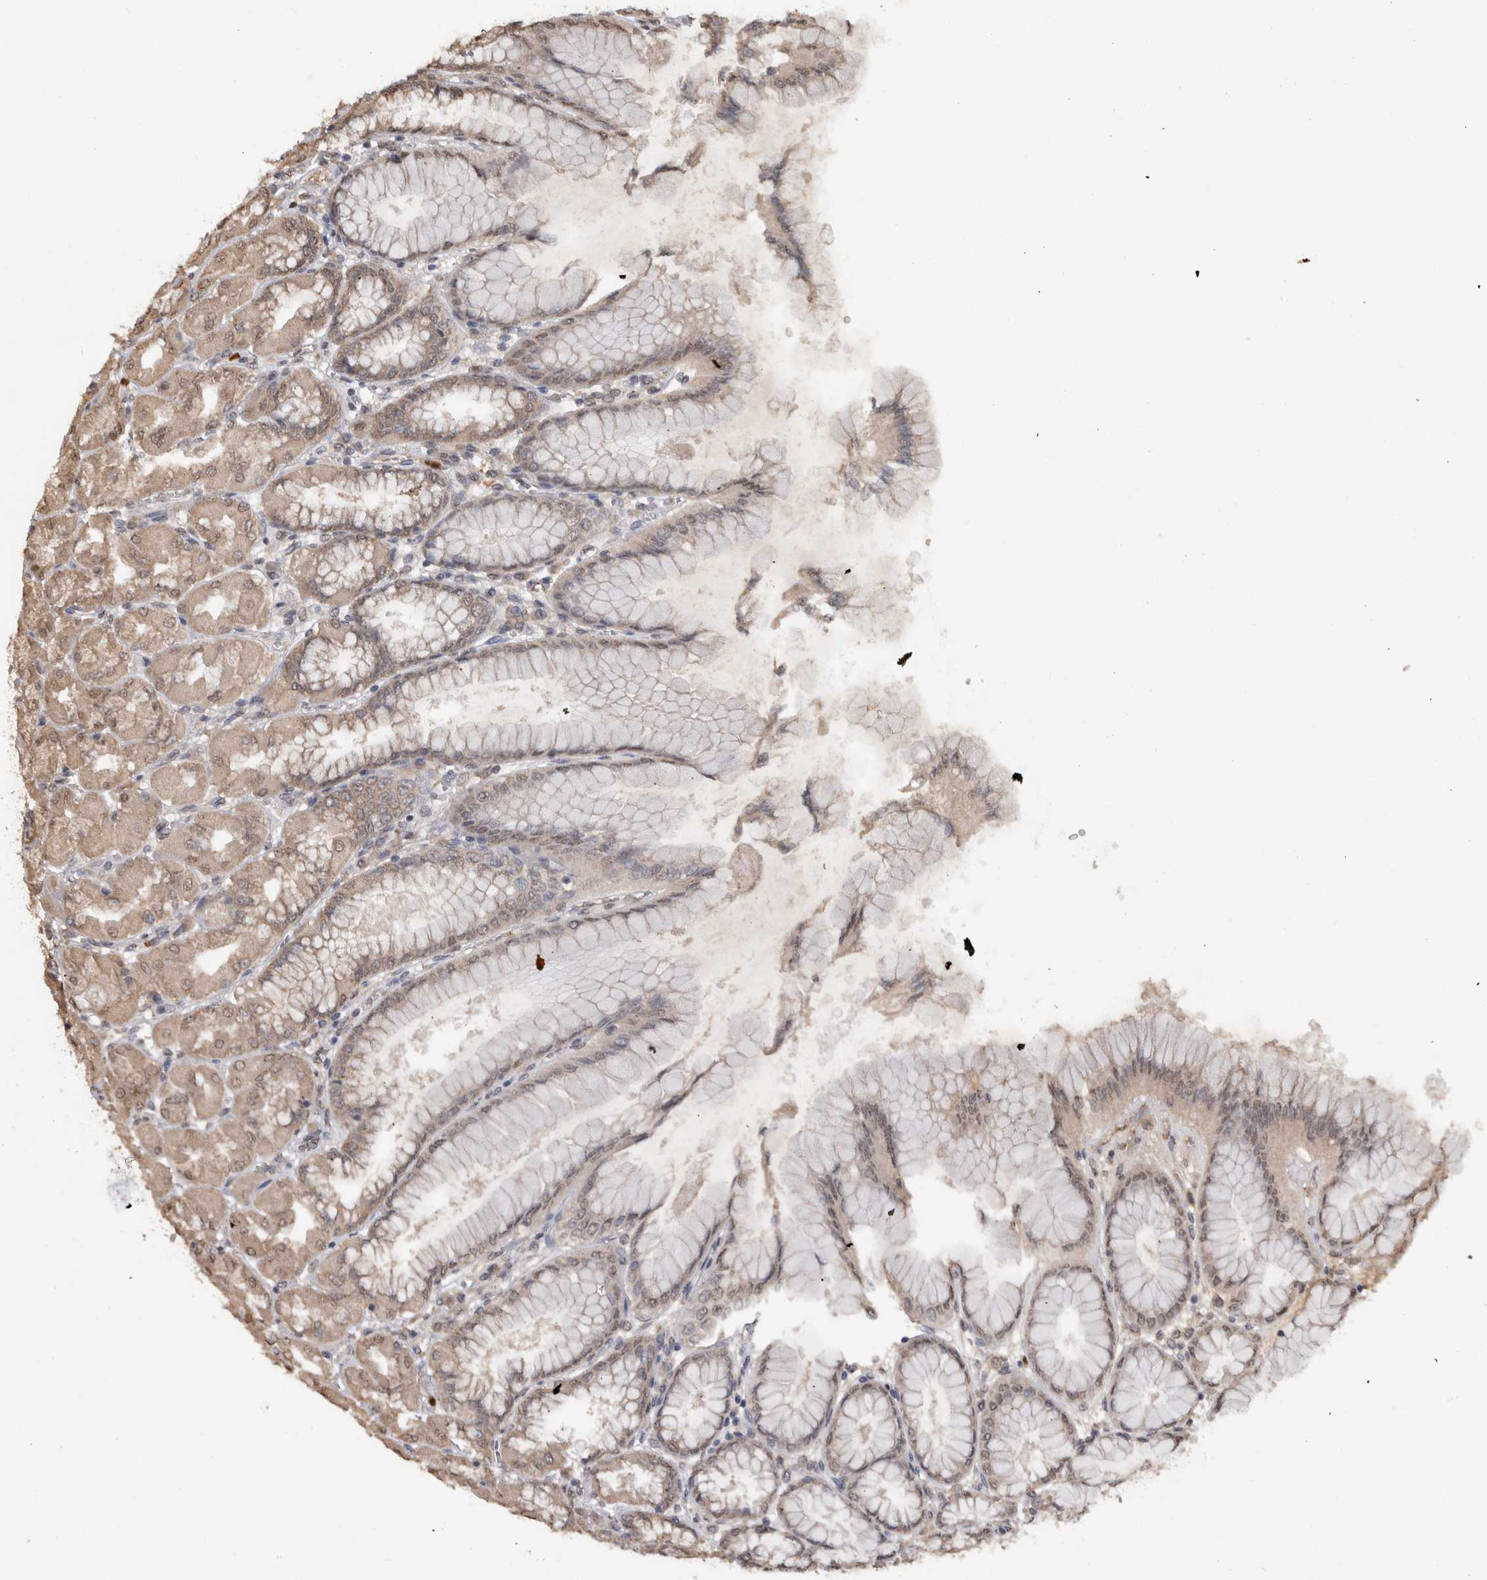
{"staining": {"intensity": "weak", "quantity": ">75%", "location": "cytoplasmic/membranous"}, "tissue": "stomach", "cell_type": "Glandular cells", "image_type": "normal", "snomed": [{"axis": "morphology", "description": "Normal tissue, NOS"}, {"axis": "topography", "description": "Stomach, upper"}], "caption": "Immunohistochemical staining of normal stomach shows >75% levels of weak cytoplasmic/membranous protein expression in approximately >75% of glandular cells.", "gene": "PAK4", "patient": {"sex": "female", "age": 56}}